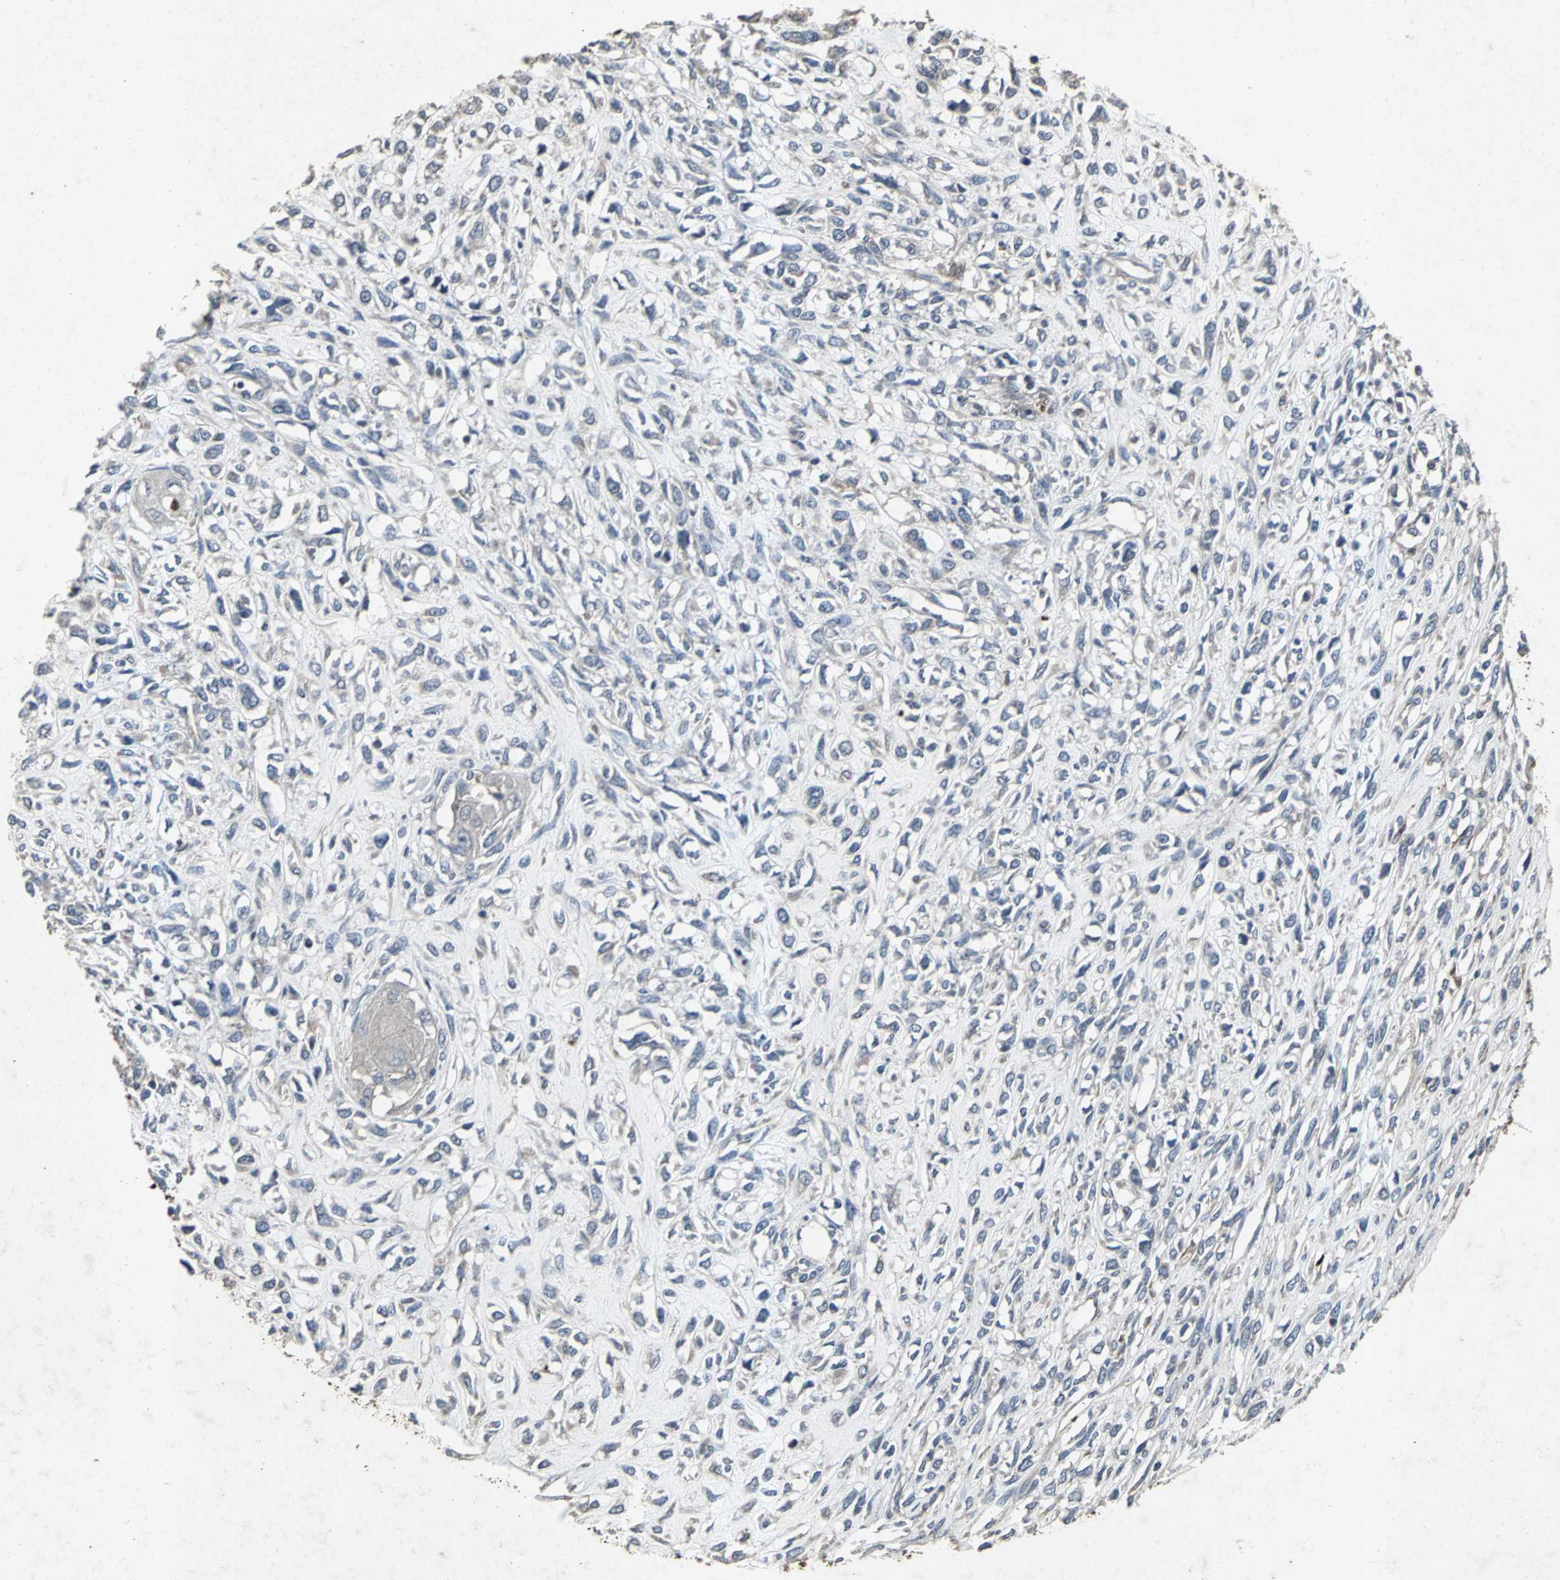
{"staining": {"intensity": "weak", "quantity": "25%-75%", "location": "cytoplasmic/membranous"}, "tissue": "head and neck cancer", "cell_type": "Tumor cells", "image_type": "cancer", "snomed": [{"axis": "morphology", "description": "Necrosis, NOS"}, {"axis": "morphology", "description": "Neoplasm, malignant, NOS"}, {"axis": "topography", "description": "Salivary gland"}, {"axis": "topography", "description": "Head-Neck"}], "caption": "Human neoplasm (malignant) (head and neck) stained with a protein marker displays weak staining in tumor cells.", "gene": "CCR9", "patient": {"sex": "male", "age": 43}}